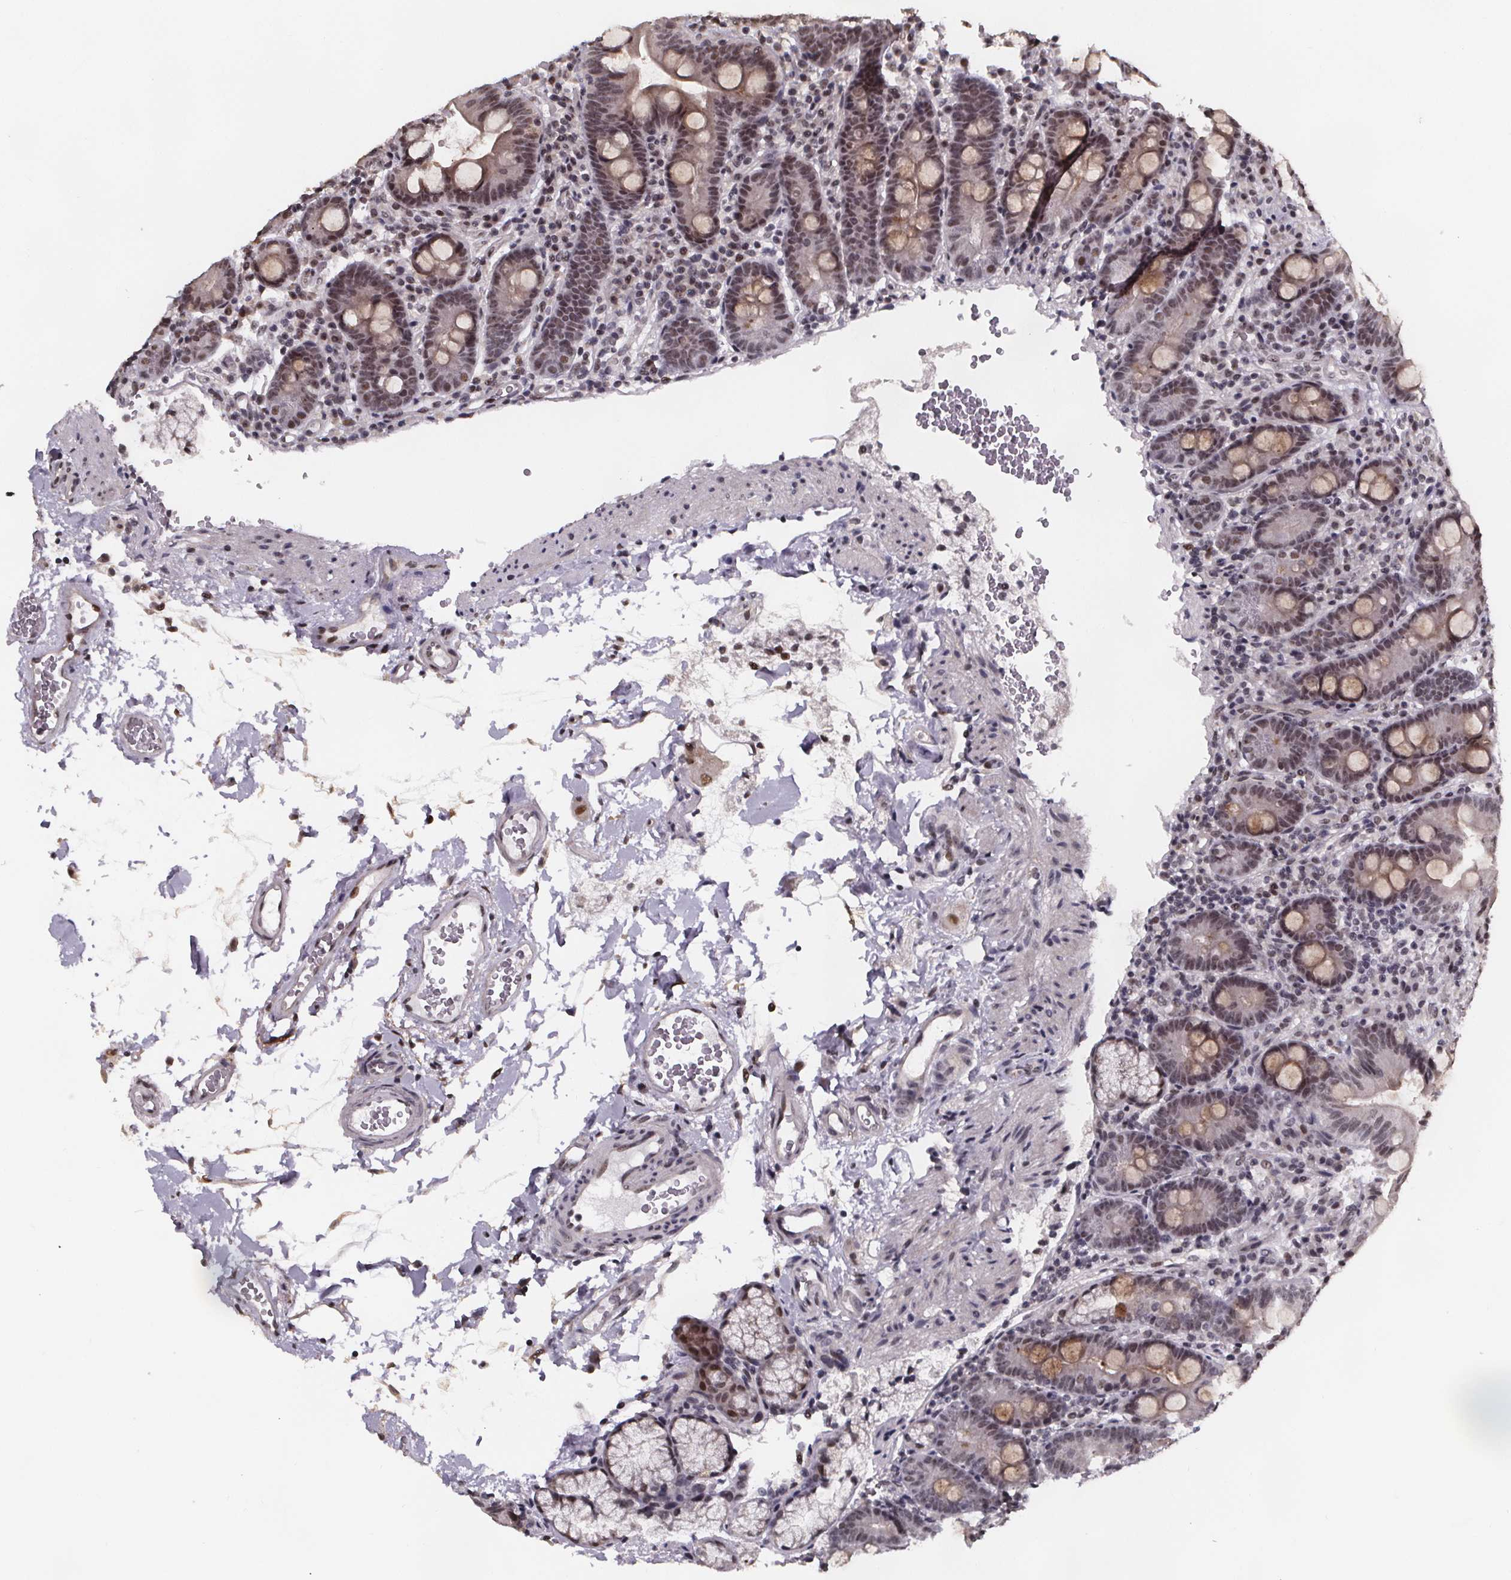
{"staining": {"intensity": "weak", "quantity": "25%-75%", "location": "cytoplasmic/membranous,nuclear"}, "tissue": "duodenum", "cell_type": "Glandular cells", "image_type": "normal", "snomed": [{"axis": "morphology", "description": "Normal tissue, NOS"}, {"axis": "topography", "description": "Duodenum"}], "caption": "The immunohistochemical stain highlights weak cytoplasmic/membranous,nuclear positivity in glandular cells of unremarkable duodenum. Nuclei are stained in blue.", "gene": "U2SURP", "patient": {"sex": "male", "age": 59}}